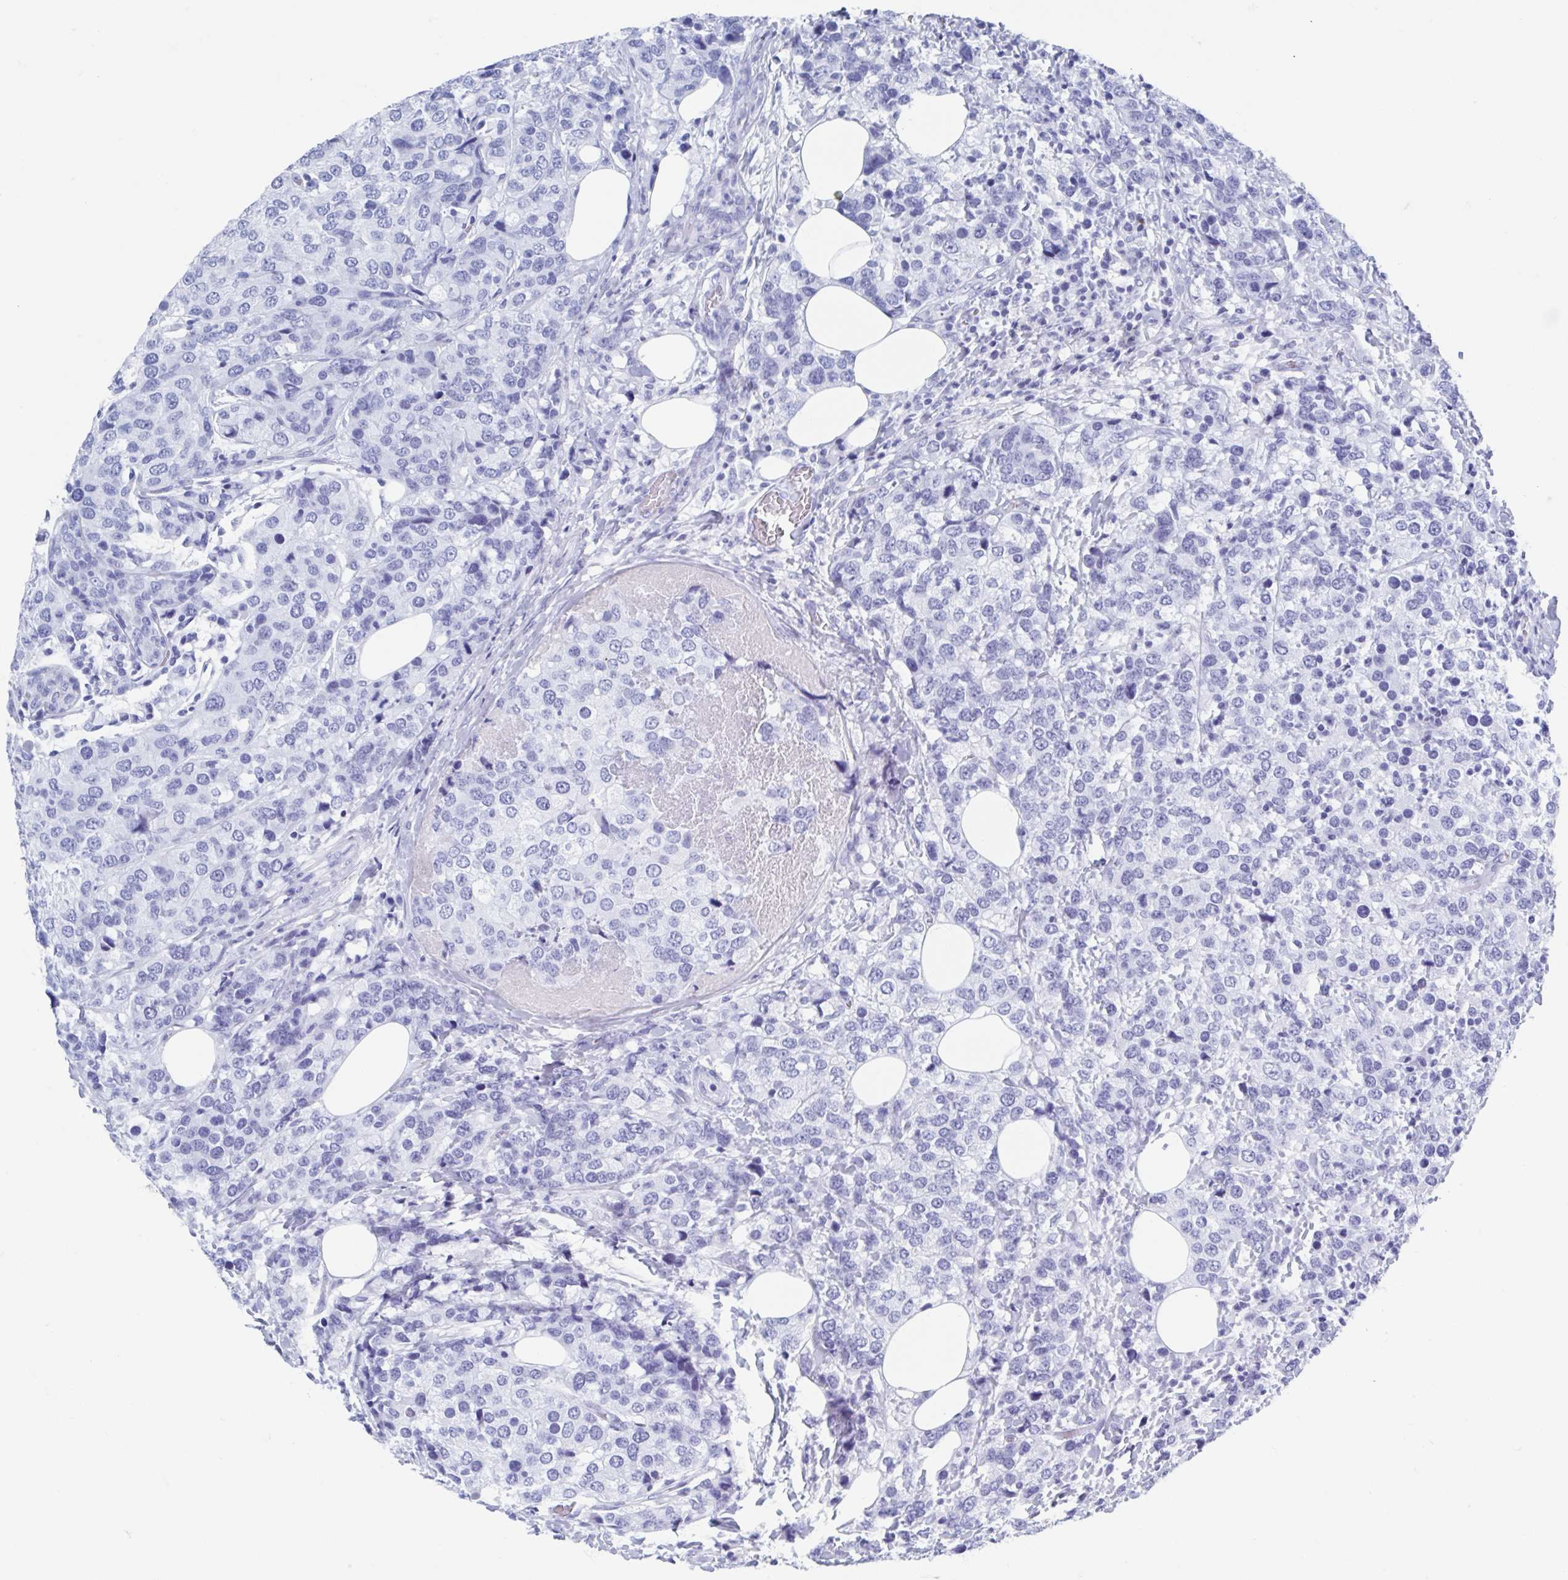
{"staining": {"intensity": "negative", "quantity": "none", "location": "none"}, "tissue": "breast cancer", "cell_type": "Tumor cells", "image_type": "cancer", "snomed": [{"axis": "morphology", "description": "Lobular carcinoma"}, {"axis": "topography", "description": "Breast"}], "caption": "DAB (3,3'-diaminobenzidine) immunohistochemical staining of breast lobular carcinoma exhibits no significant staining in tumor cells.", "gene": "C10orf53", "patient": {"sex": "female", "age": 59}}